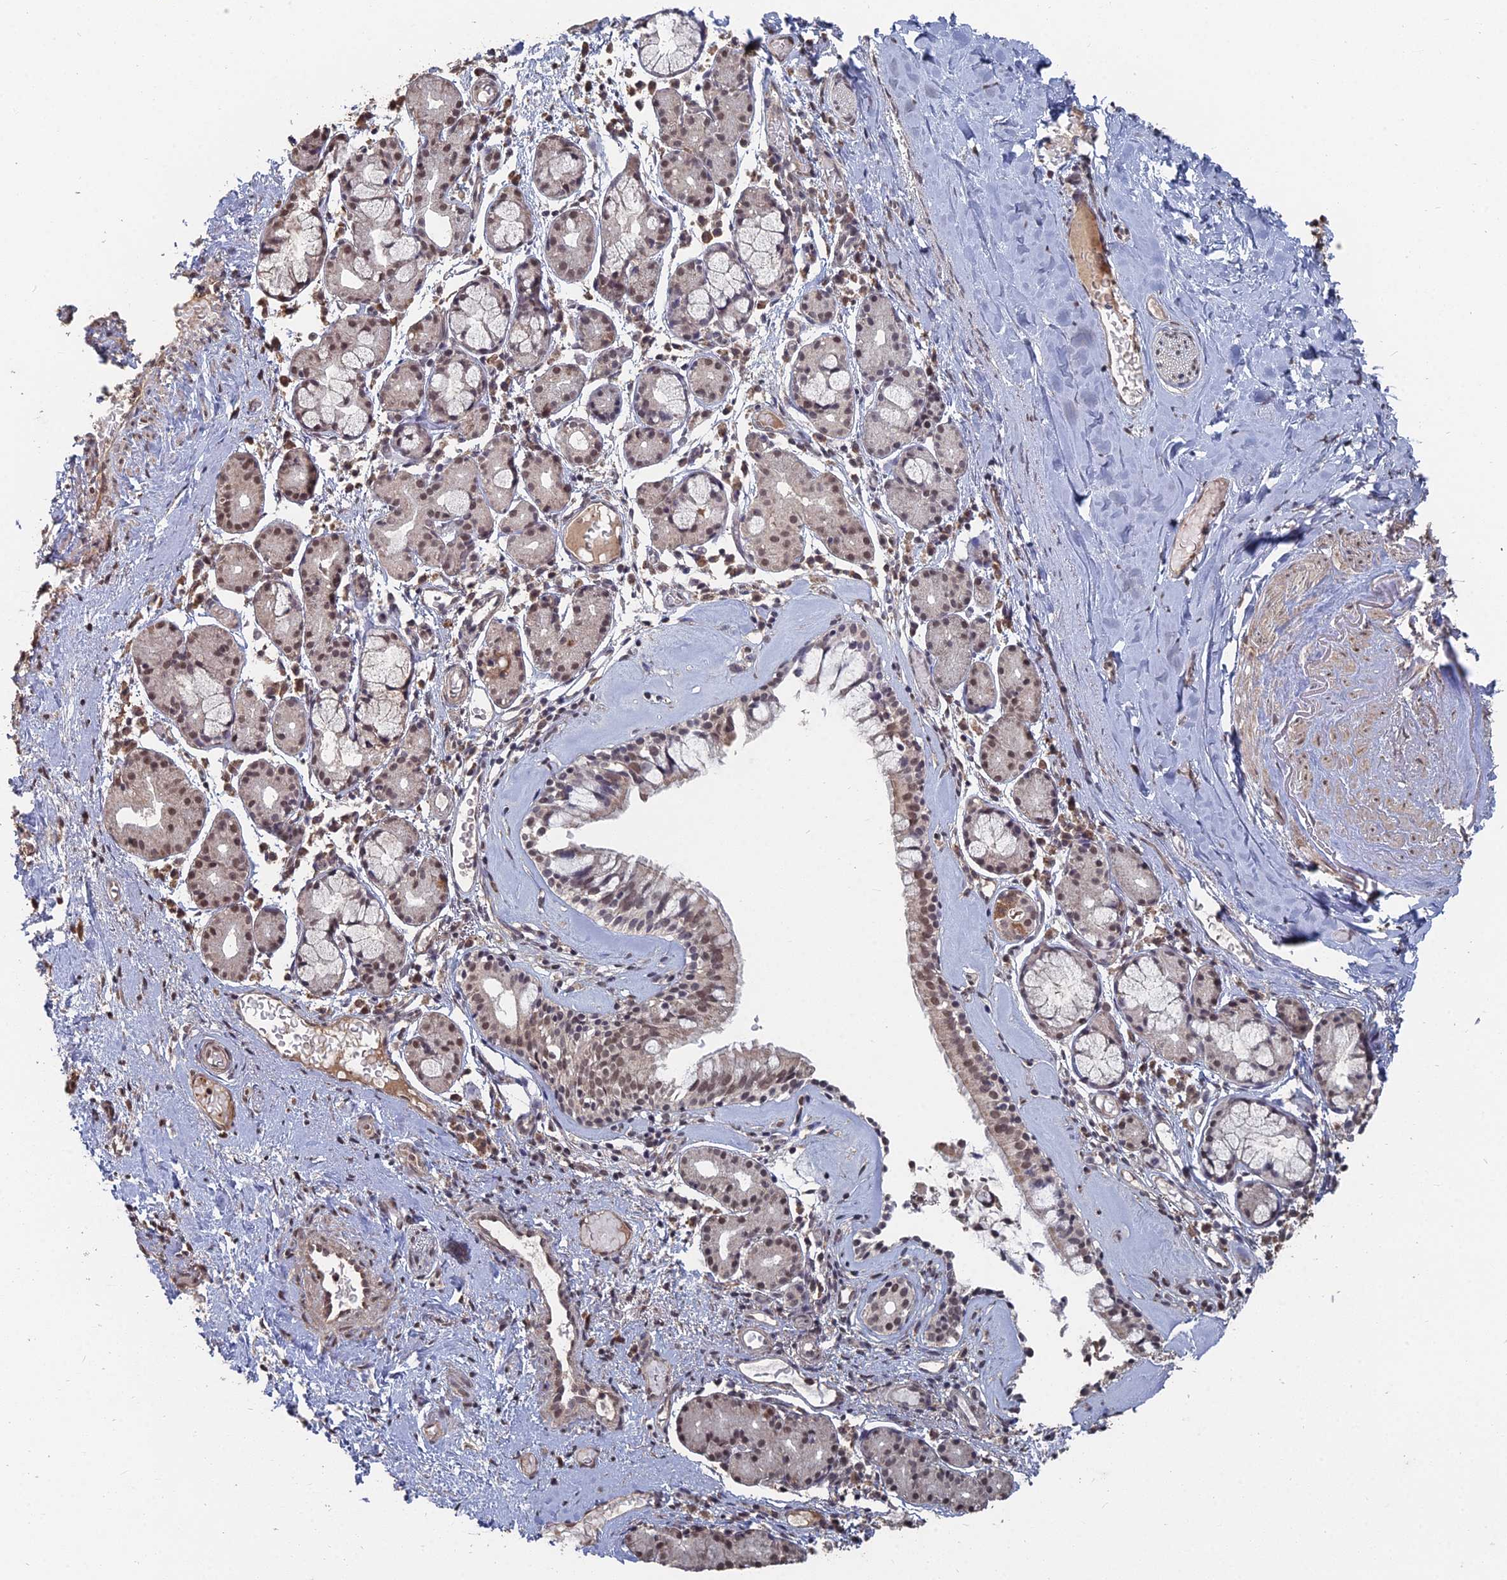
{"staining": {"intensity": "moderate", "quantity": "25%-75%", "location": "cytoplasmic/membranous,nuclear"}, "tissue": "nasopharynx", "cell_type": "Respiratory epithelial cells", "image_type": "normal", "snomed": [{"axis": "morphology", "description": "Normal tissue, NOS"}, {"axis": "topography", "description": "Nasopharynx"}], "caption": "About 25%-75% of respiratory epithelial cells in unremarkable nasopharynx show moderate cytoplasmic/membranous,nuclear protein expression as visualized by brown immunohistochemical staining.", "gene": "CCNP", "patient": {"sex": "male", "age": 82}}